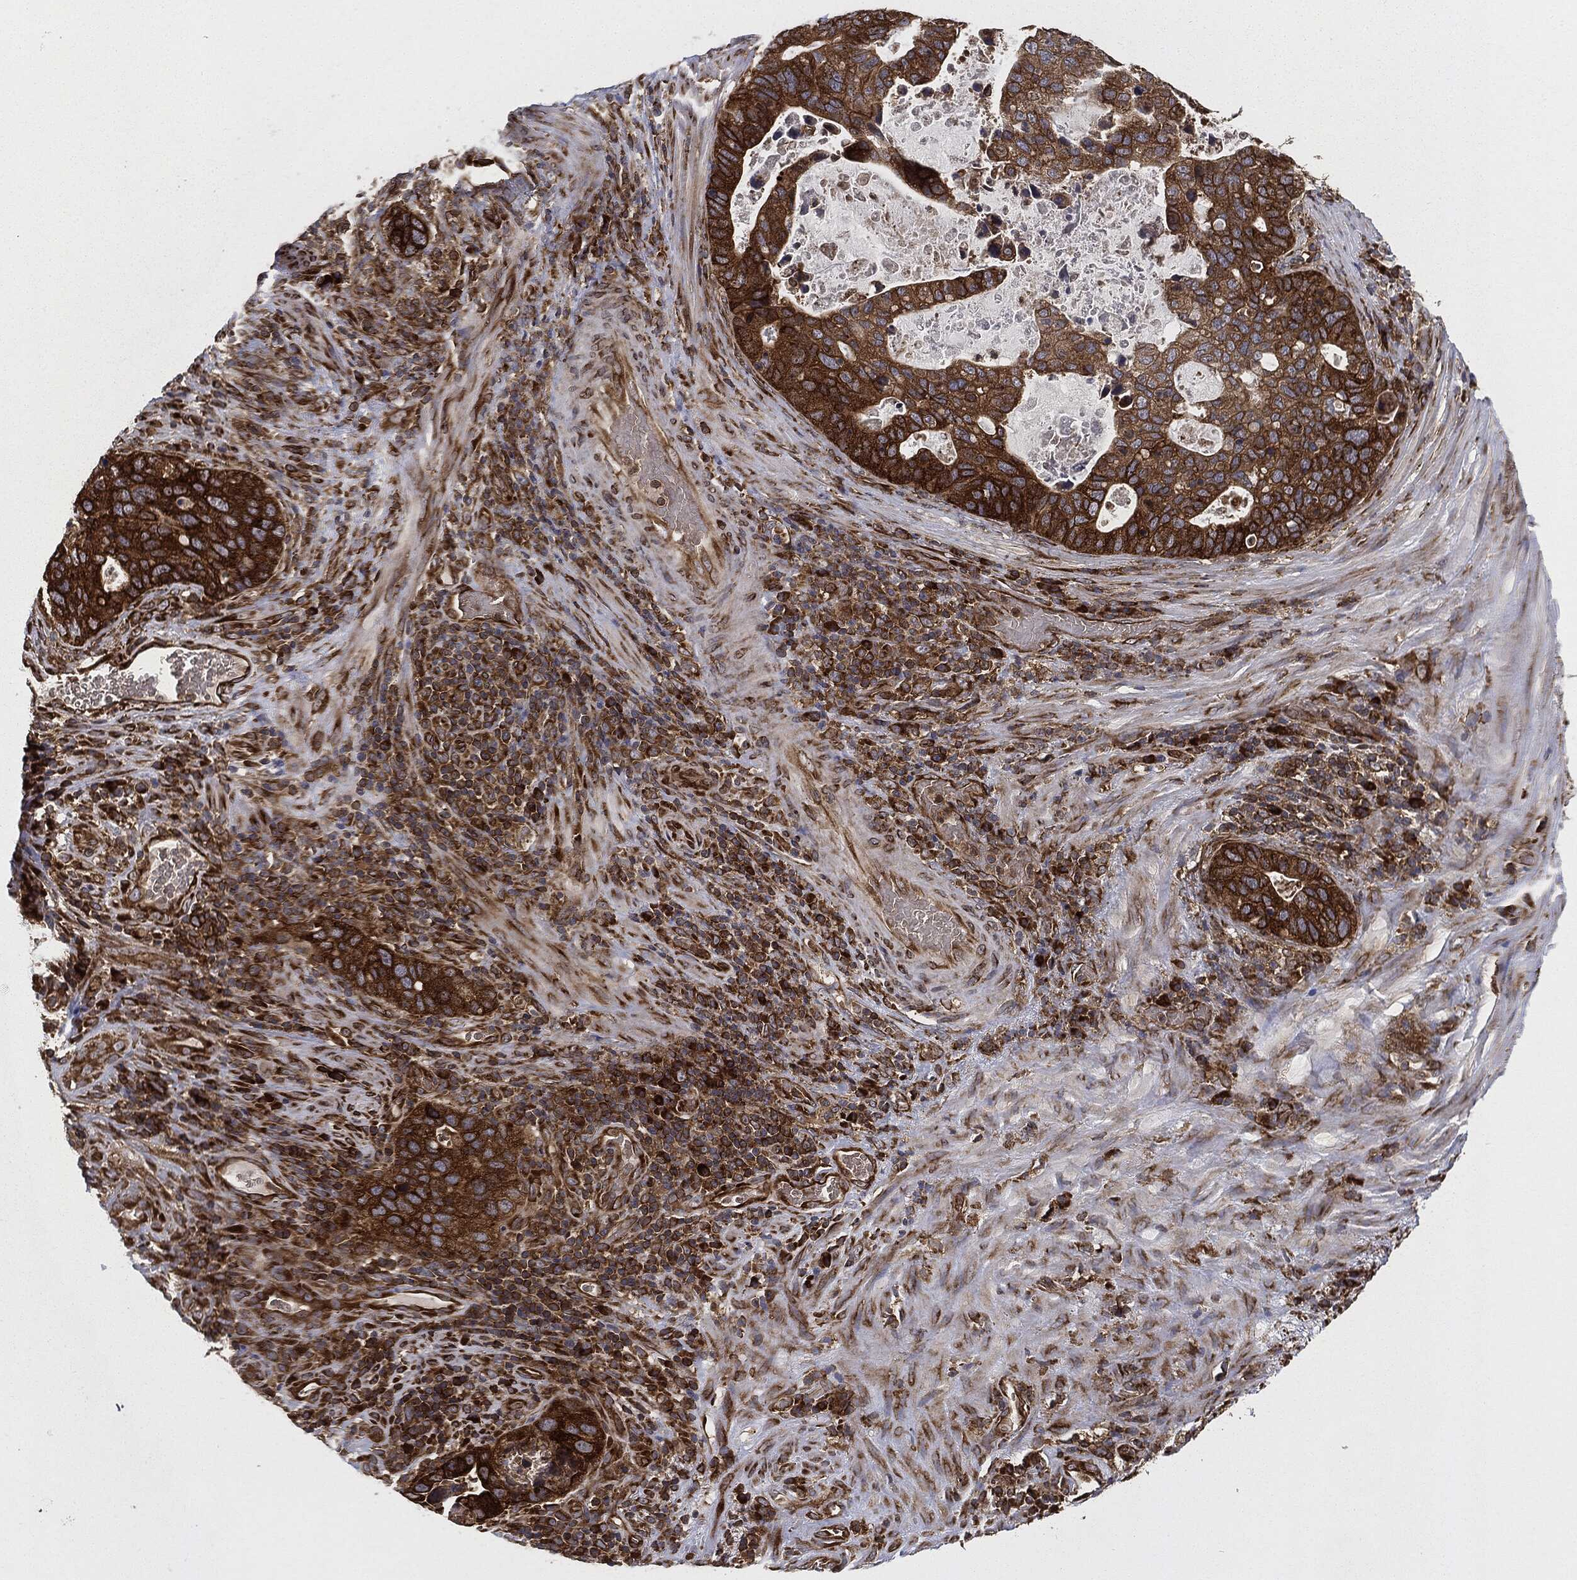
{"staining": {"intensity": "strong", "quantity": ">75%", "location": "cytoplasmic/membranous"}, "tissue": "stomach cancer", "cell_type": "Tumor cells", "image_type": "cancer", "snomed": [{"axis": "morphology", "description": "Adenocarcinoma, NOS"}, {"axis": "topography", "description": "Stomach"}], "caption": "IHC photomicrograph of stomach cancer stained for a protein (brown), which shows high levels of strong cytoplasmic/membranous staining in about >75% of tumor cells.", "gene": "EIF2AK2", "patient": {"sex": "male", "age": 54}}